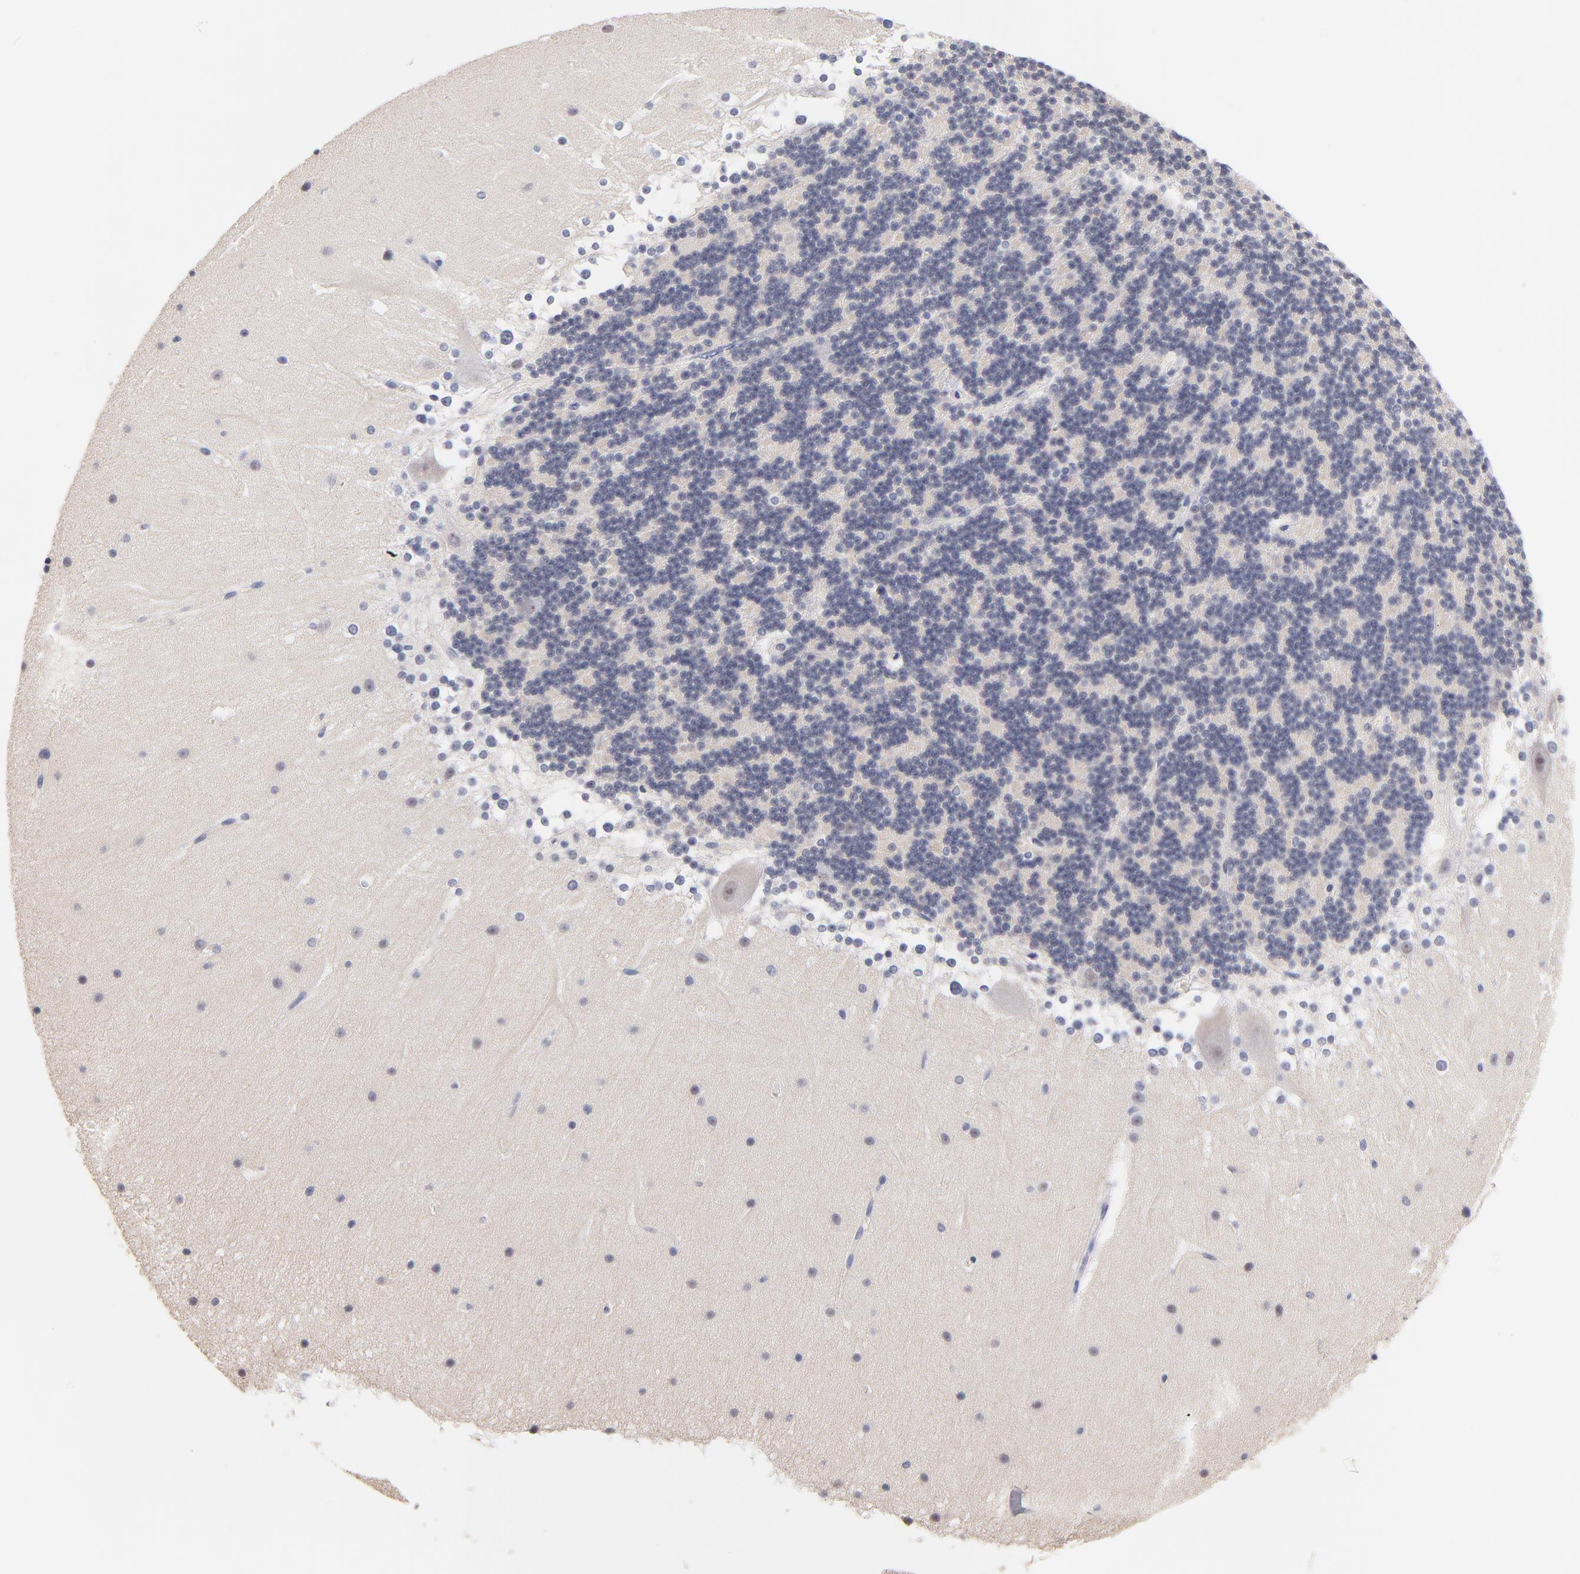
{"staining": {"intensity": "negative", "quantity": "none", "location": "none"}, "tissue": "cerebellum", "cell_type": "Cells in granular layer", "image_type": "normal", "snomed": [{"axis": "morphology", "description": "Normal tissue, NOS"}, {"axis": "topography", "description": "Cerebellum"}], "caption": "This is an IHC histopathology image of normal human cerebellum. There is no expression in cells in granular layer.", "gene": "ZNF74", "patient": {"sex": "female", "age": 19}}